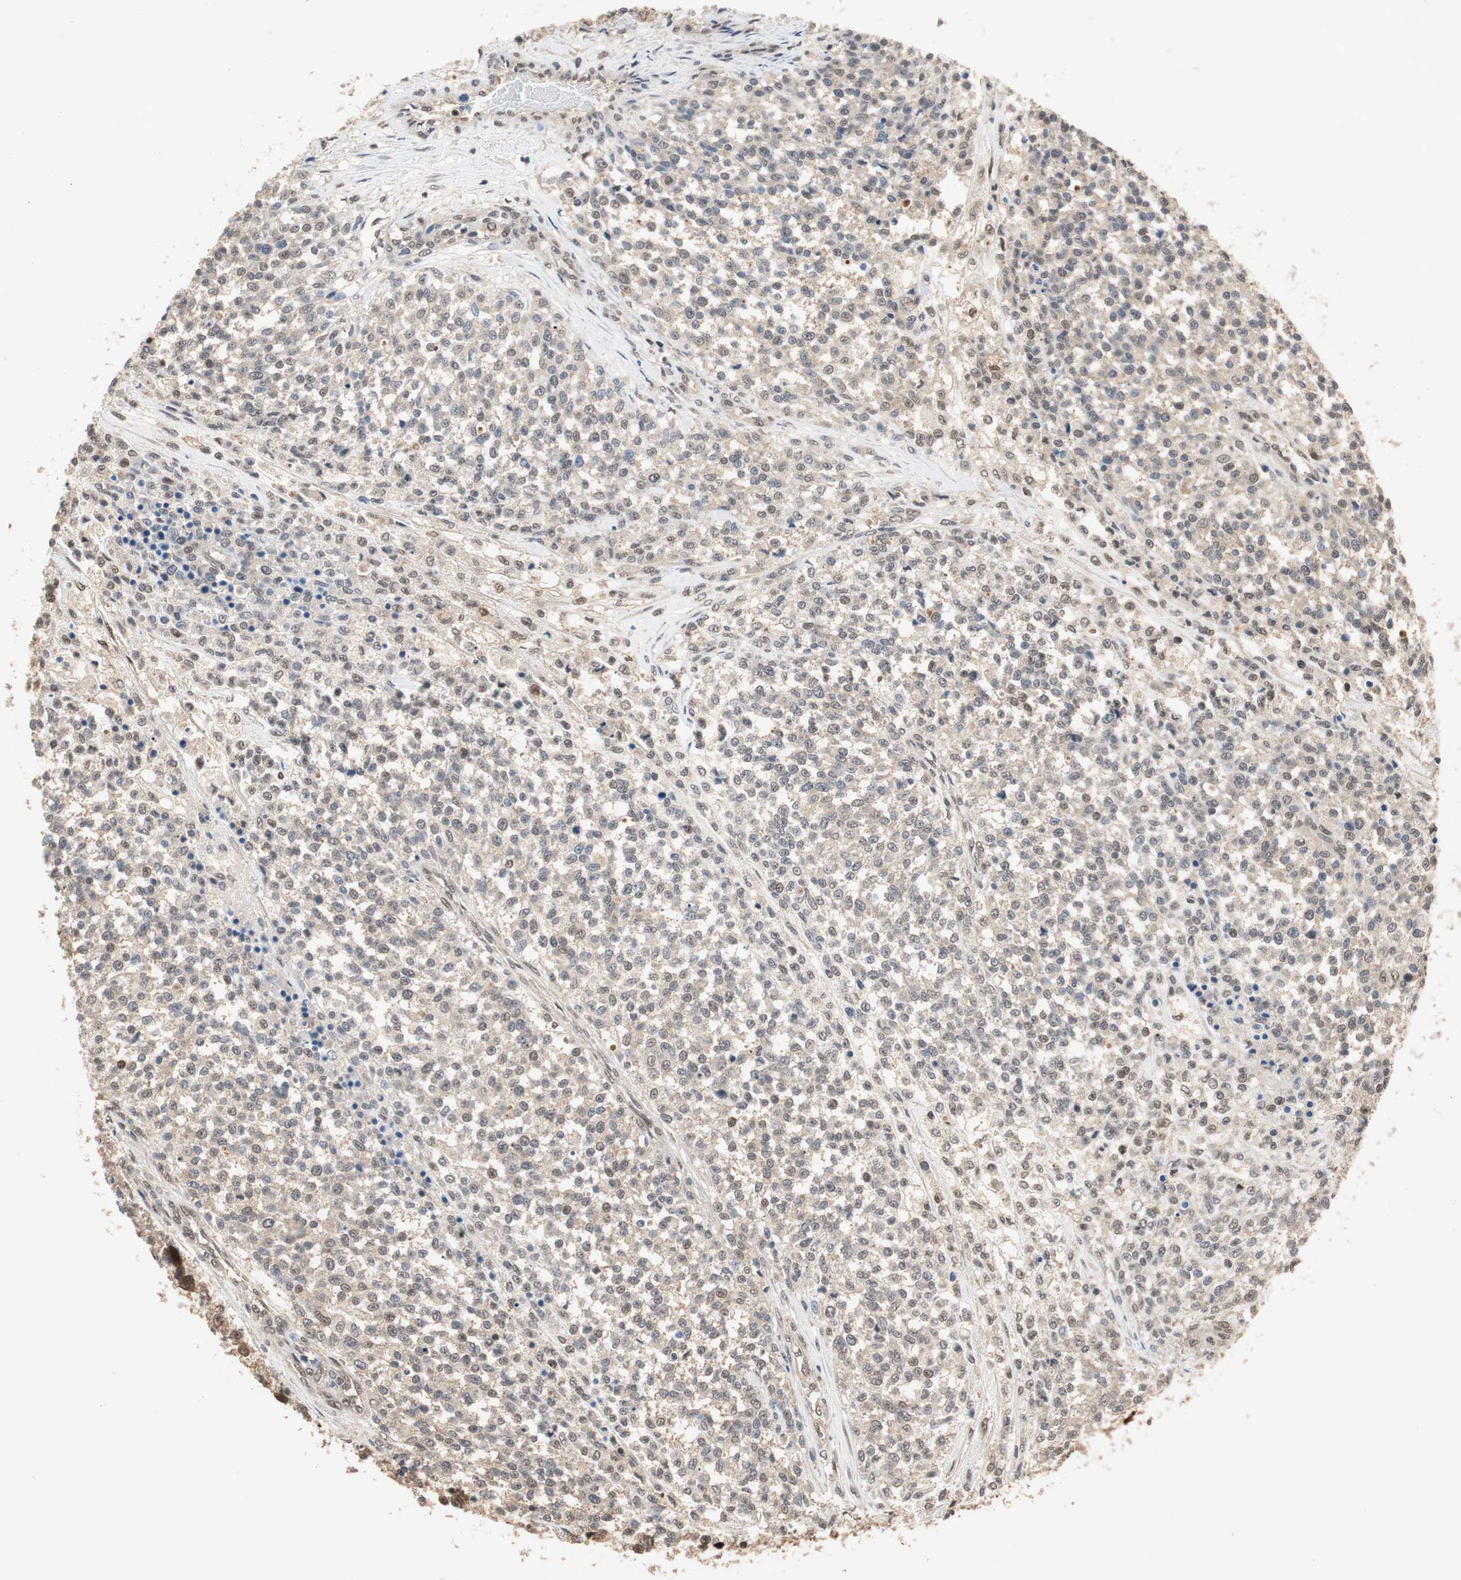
{"staining": {"intensity": "moderate", "quantity": ">75%", "location": "cytoplasmic/membranous,nuclear"}, "tissue": "testis cancer", "cell_type": "Tumor cells", "image_type": "cancer", "snomed": [{"axis": "morphology", "description": "Seminoma, NOS"}, {"axis": "topography", "description": "Testis"}], "caption": "Protein positivity by immunohistochemistry shows moderate cytoplasmic/membranous and nuclear positivity in about >75% of tumor cells in testis cancer. (IHC, brightfield microscopy, high magnification).", "gene": "GART", "patient": {"sex": "male", "age": 59}}